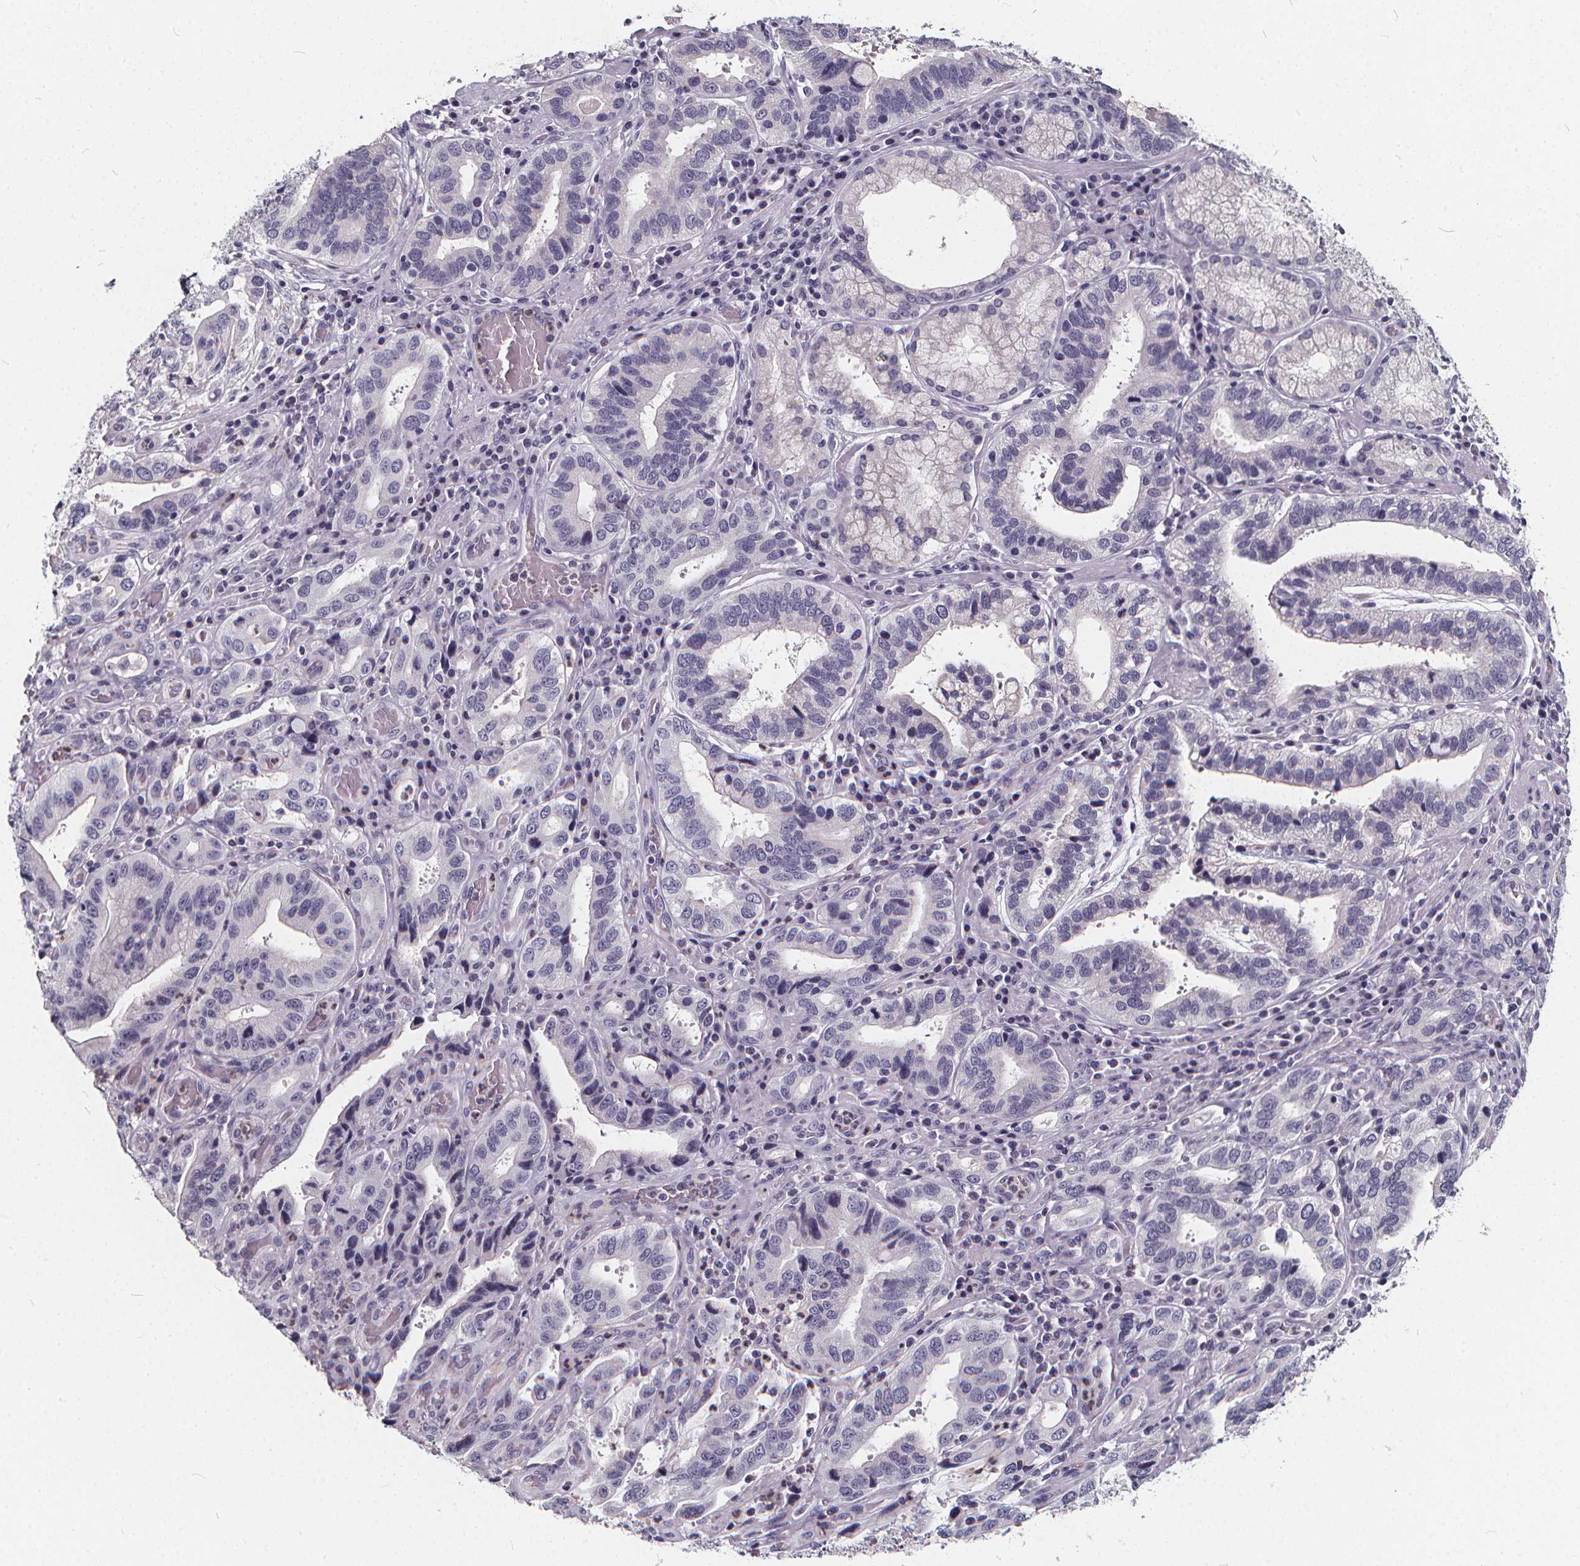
{"staining": {"intensity": "negative", "quantity": "none", "location": "none"}, "tissue": "stomach cancer", "cell_type": "Tumor cells", "image_type": "cancer", "snomed": [{"axis": "morphology", "description": "Adenocarcinoma, NOS"}, {"axis": "topography", "description": "Stomach, lower"}], "caption": "Tumor cells are negative for protein expression in human adenocarcinoma (stomach).", "gene": "SPEF2", "patient": {"sex": "female", "age": 76}}